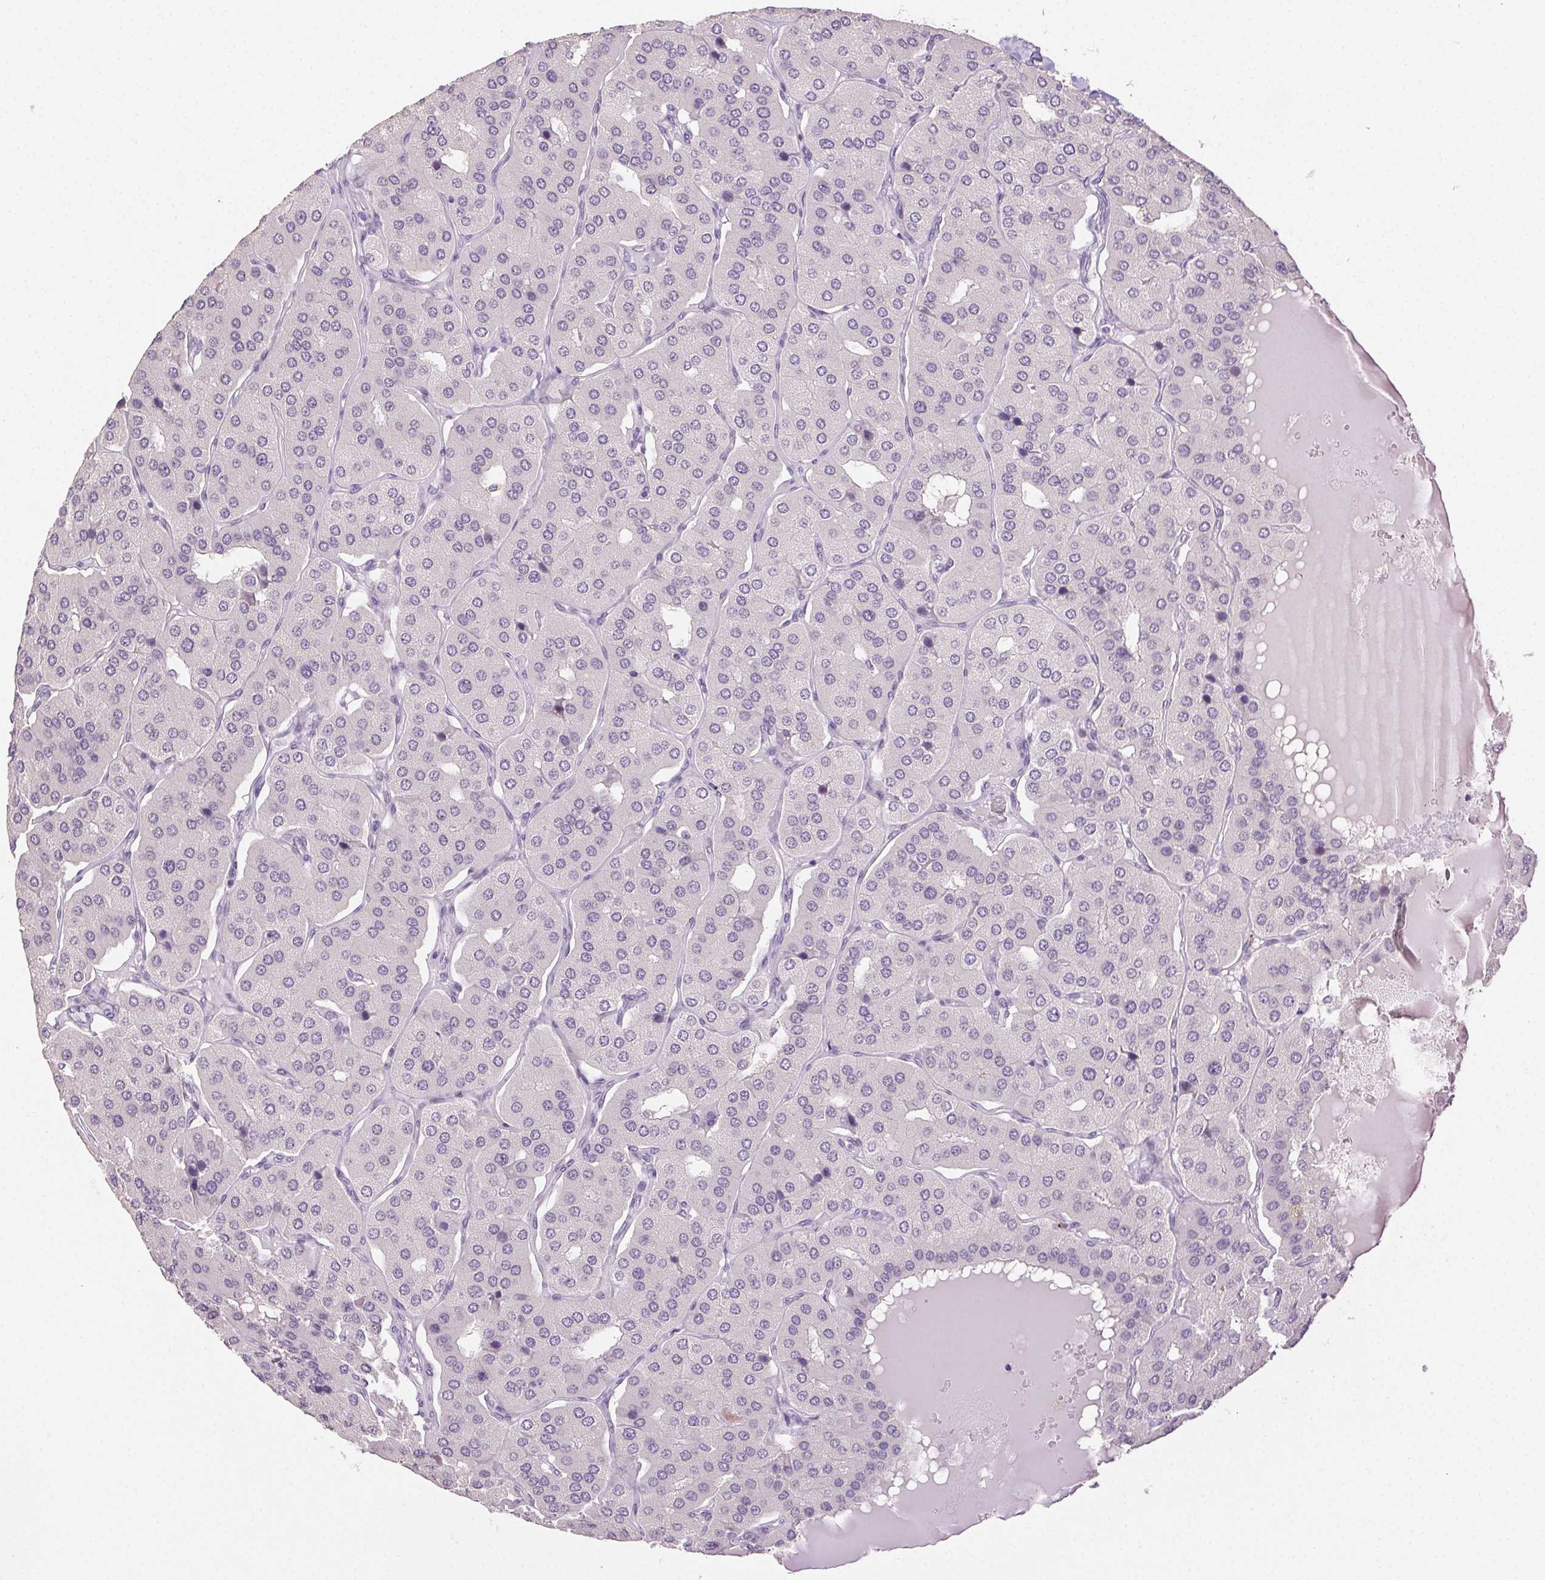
{"staining": {"intensity": "negative", "quantity": "none", "location": "none"}, "tissue": "parathyroid gland", "cell_type": "Glandular cells", "image_type": "normal", "snomed": [{"axis": "morphology", "description": "Normal tissue, NOS"}, {"axis": "morphology", "description": "Adenoma, NOS"}, {"axis": "topography", "description": "Parathyroid gland"}], "caption": "Glandular cells are negative for protein expression in benign human parathyroid gland. (Brightfield microscopy of DAB (3,3'-diaminobenzidine) immunohistochemistry at high magnification).", "gene": "CLDN10", "patient": {"sex": "female", "age": 86}}